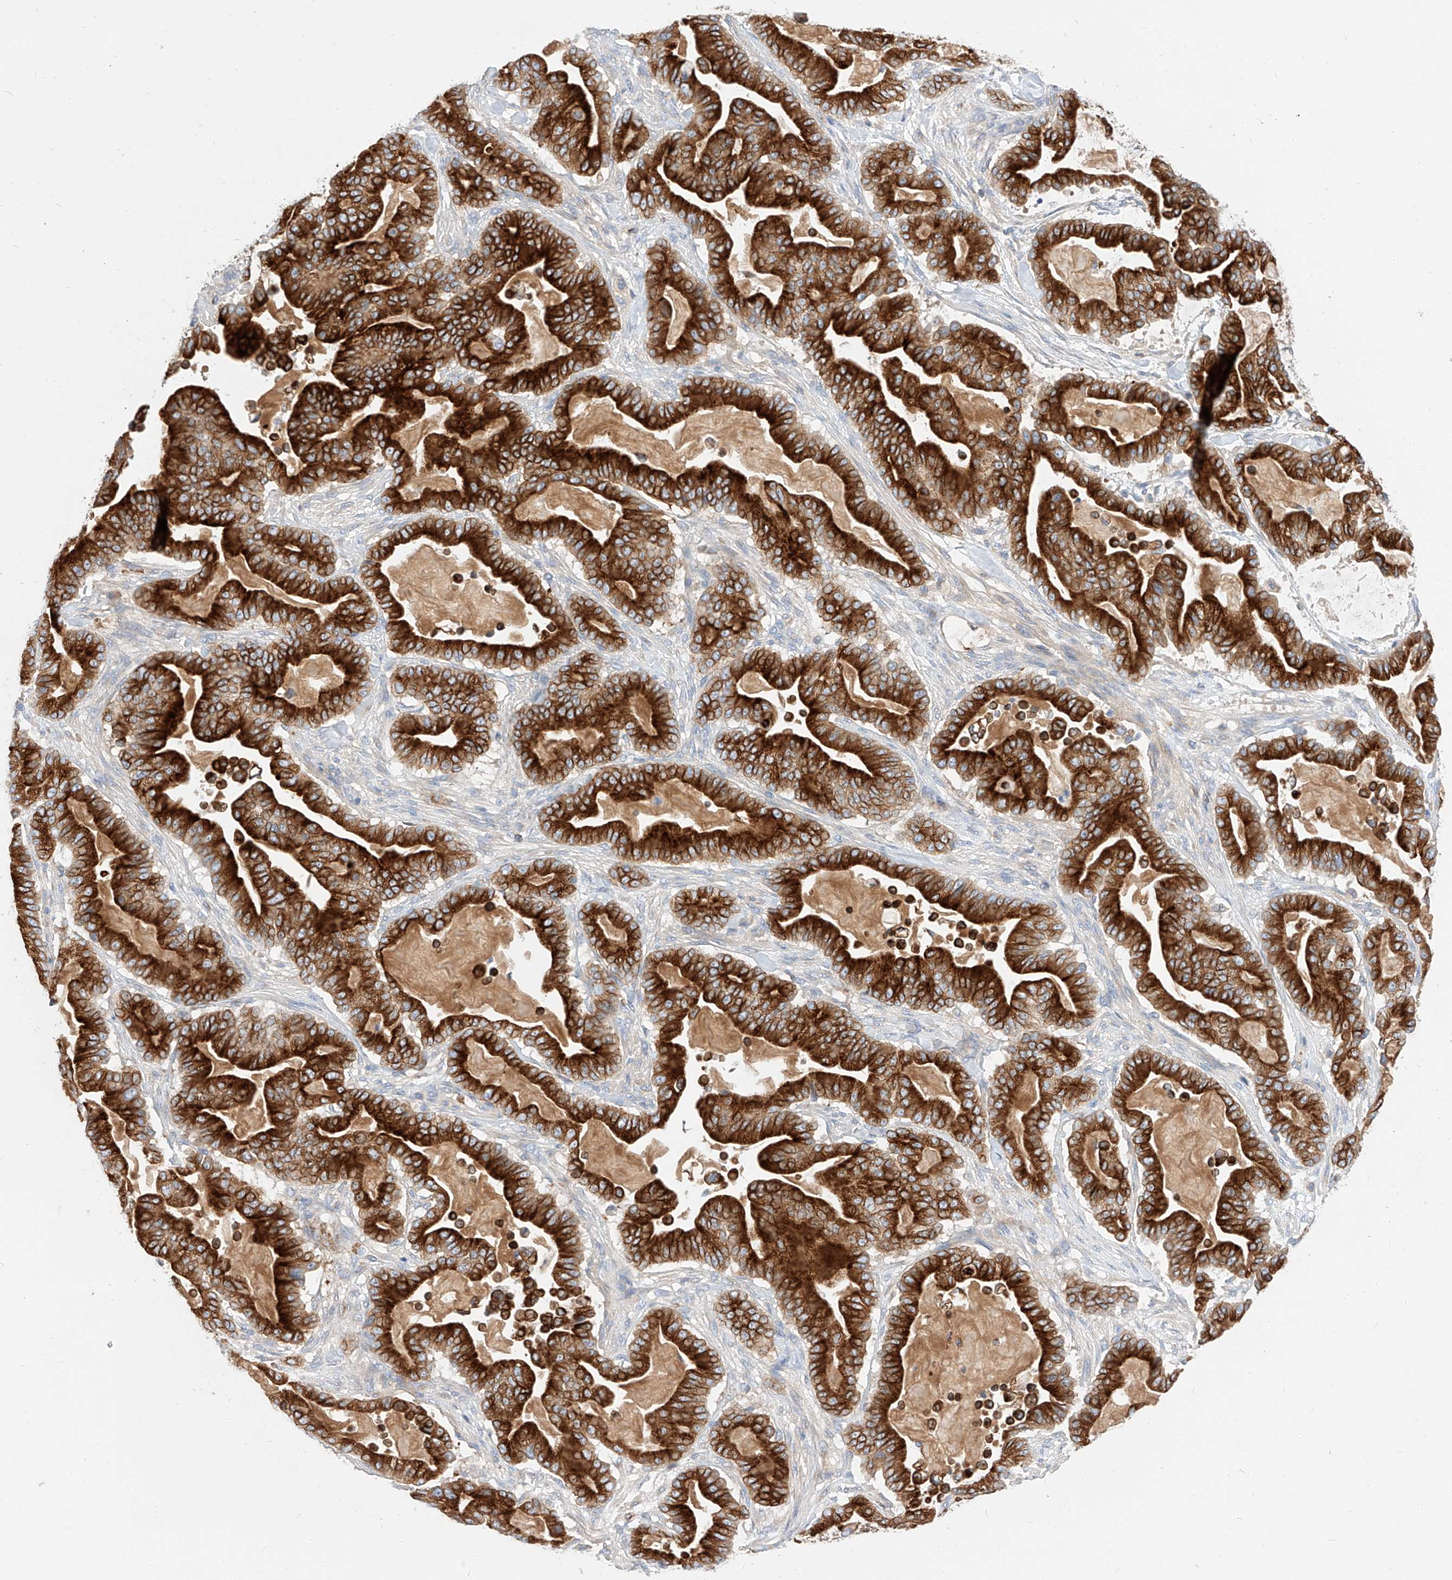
{"staining": {"intensity": "strong", "quantity": ">75%", "location": "cytoplasmic/membranous"}, "tissue": "pancreatic cancer", "cell_type": "Tumor cells", "image_type": "cancer", "snomed": [{"axis": "morphology", "description": "Adenocarcinoma, NOS"}, {"axis": "topography", "description": "Pancreas"}], "caption": "The image shows a brown stain indicating the presence of a protein in the cytoplasmic/membranous of tumor cells in pancreatic cancer (adenocarcinoma).", "gene": "MAP7", "patient": {"sex": "male", "age": 63}}